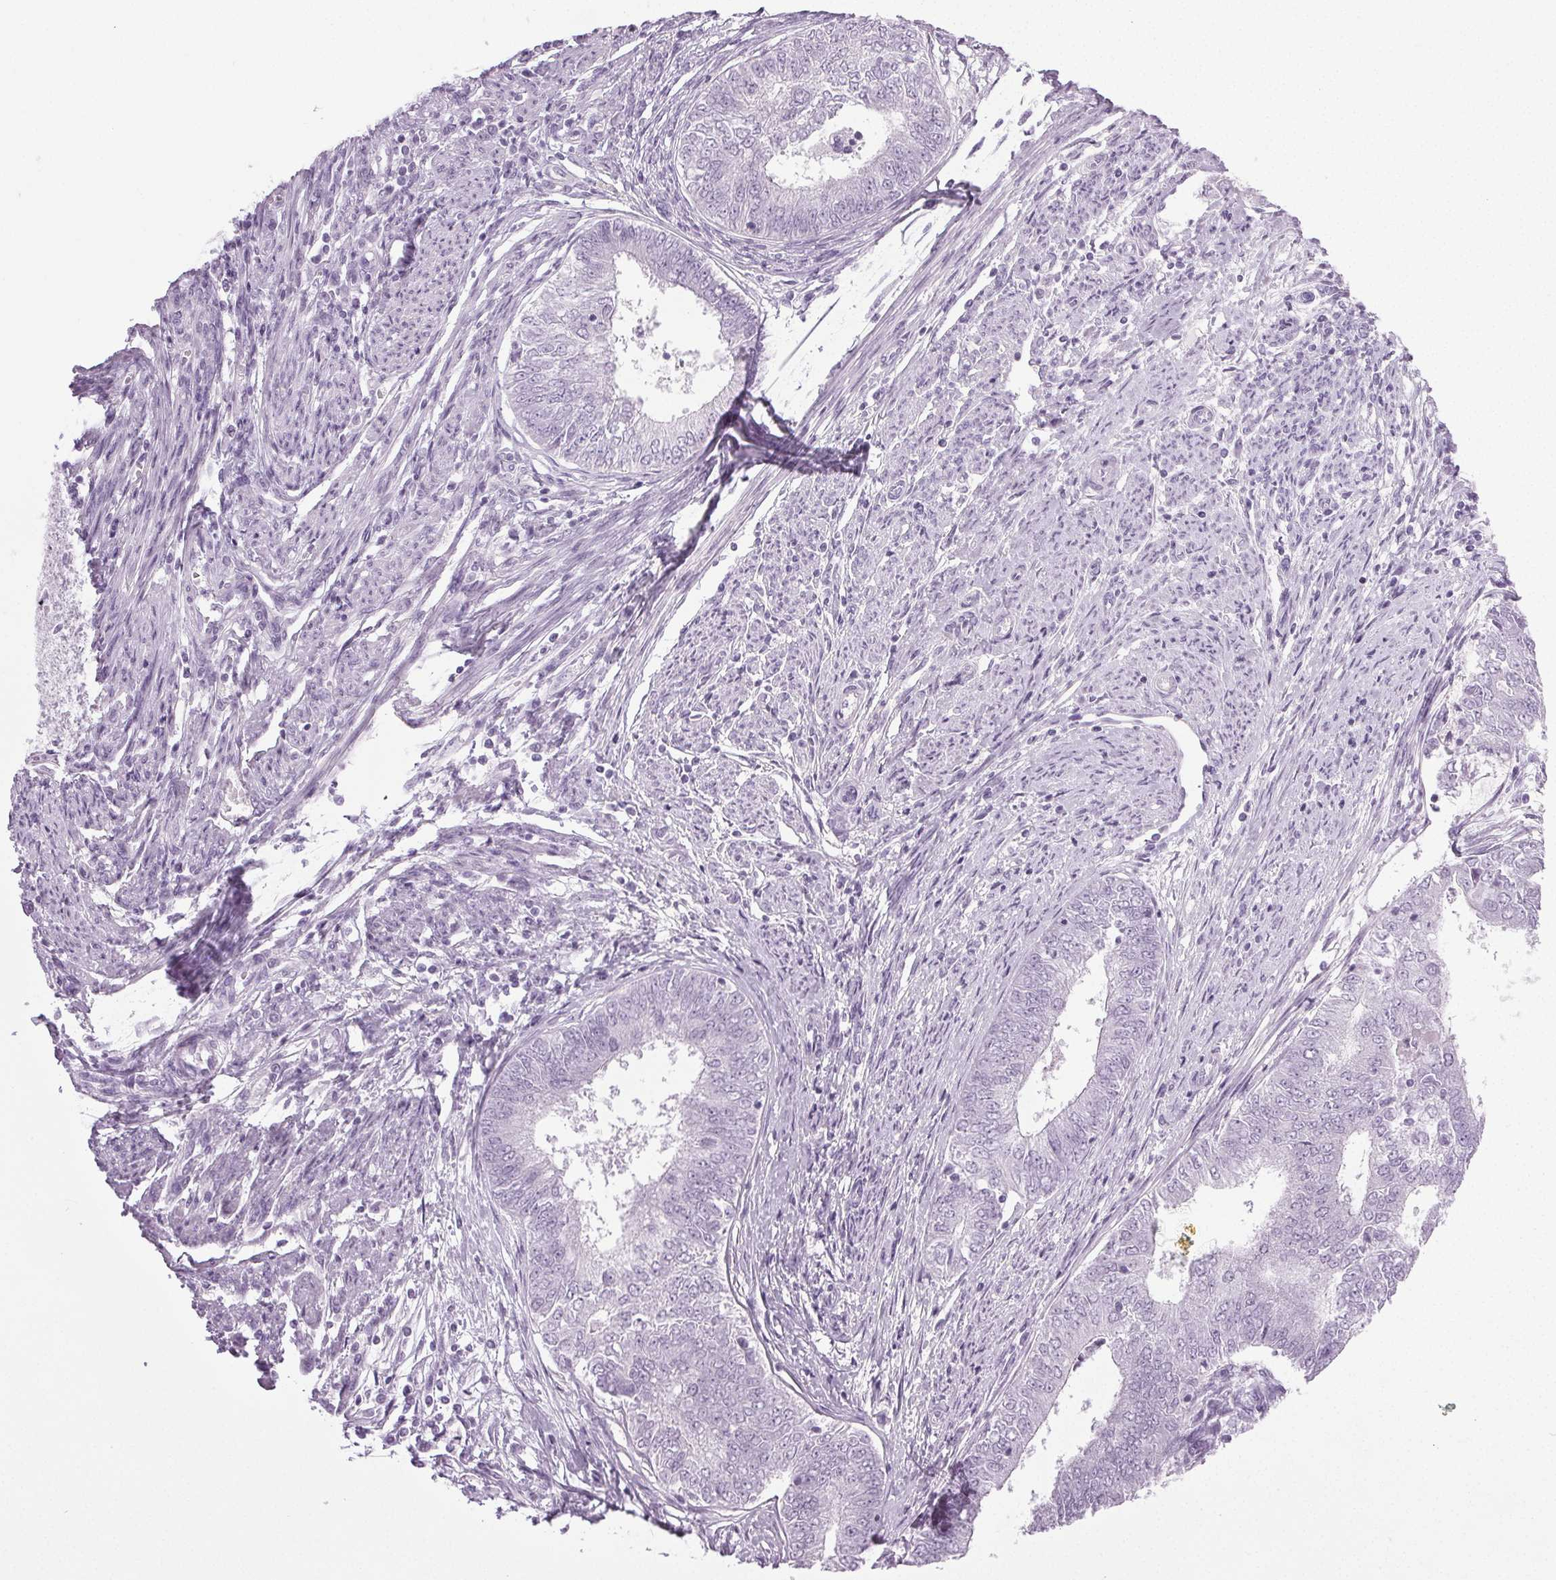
{"staining": {"intensity": "negative", "quantity": "none", "location": "none"}, "tissue": "endometrial cancer", "cell_type": "Tumor cells", "image_type": "cancer", "snomed": [{"axis": "morphology", "description": "Adenocarcinoma, NOS"}, {"axis": "topography", "description": "Endometrium"}], "caption": "Image shows no significant protein positivity in tumor cells of endometrial cancer (adenocarcinoma).", "gene": "IGF2BP1", "patient": {"sex": "female", "age": 62}}